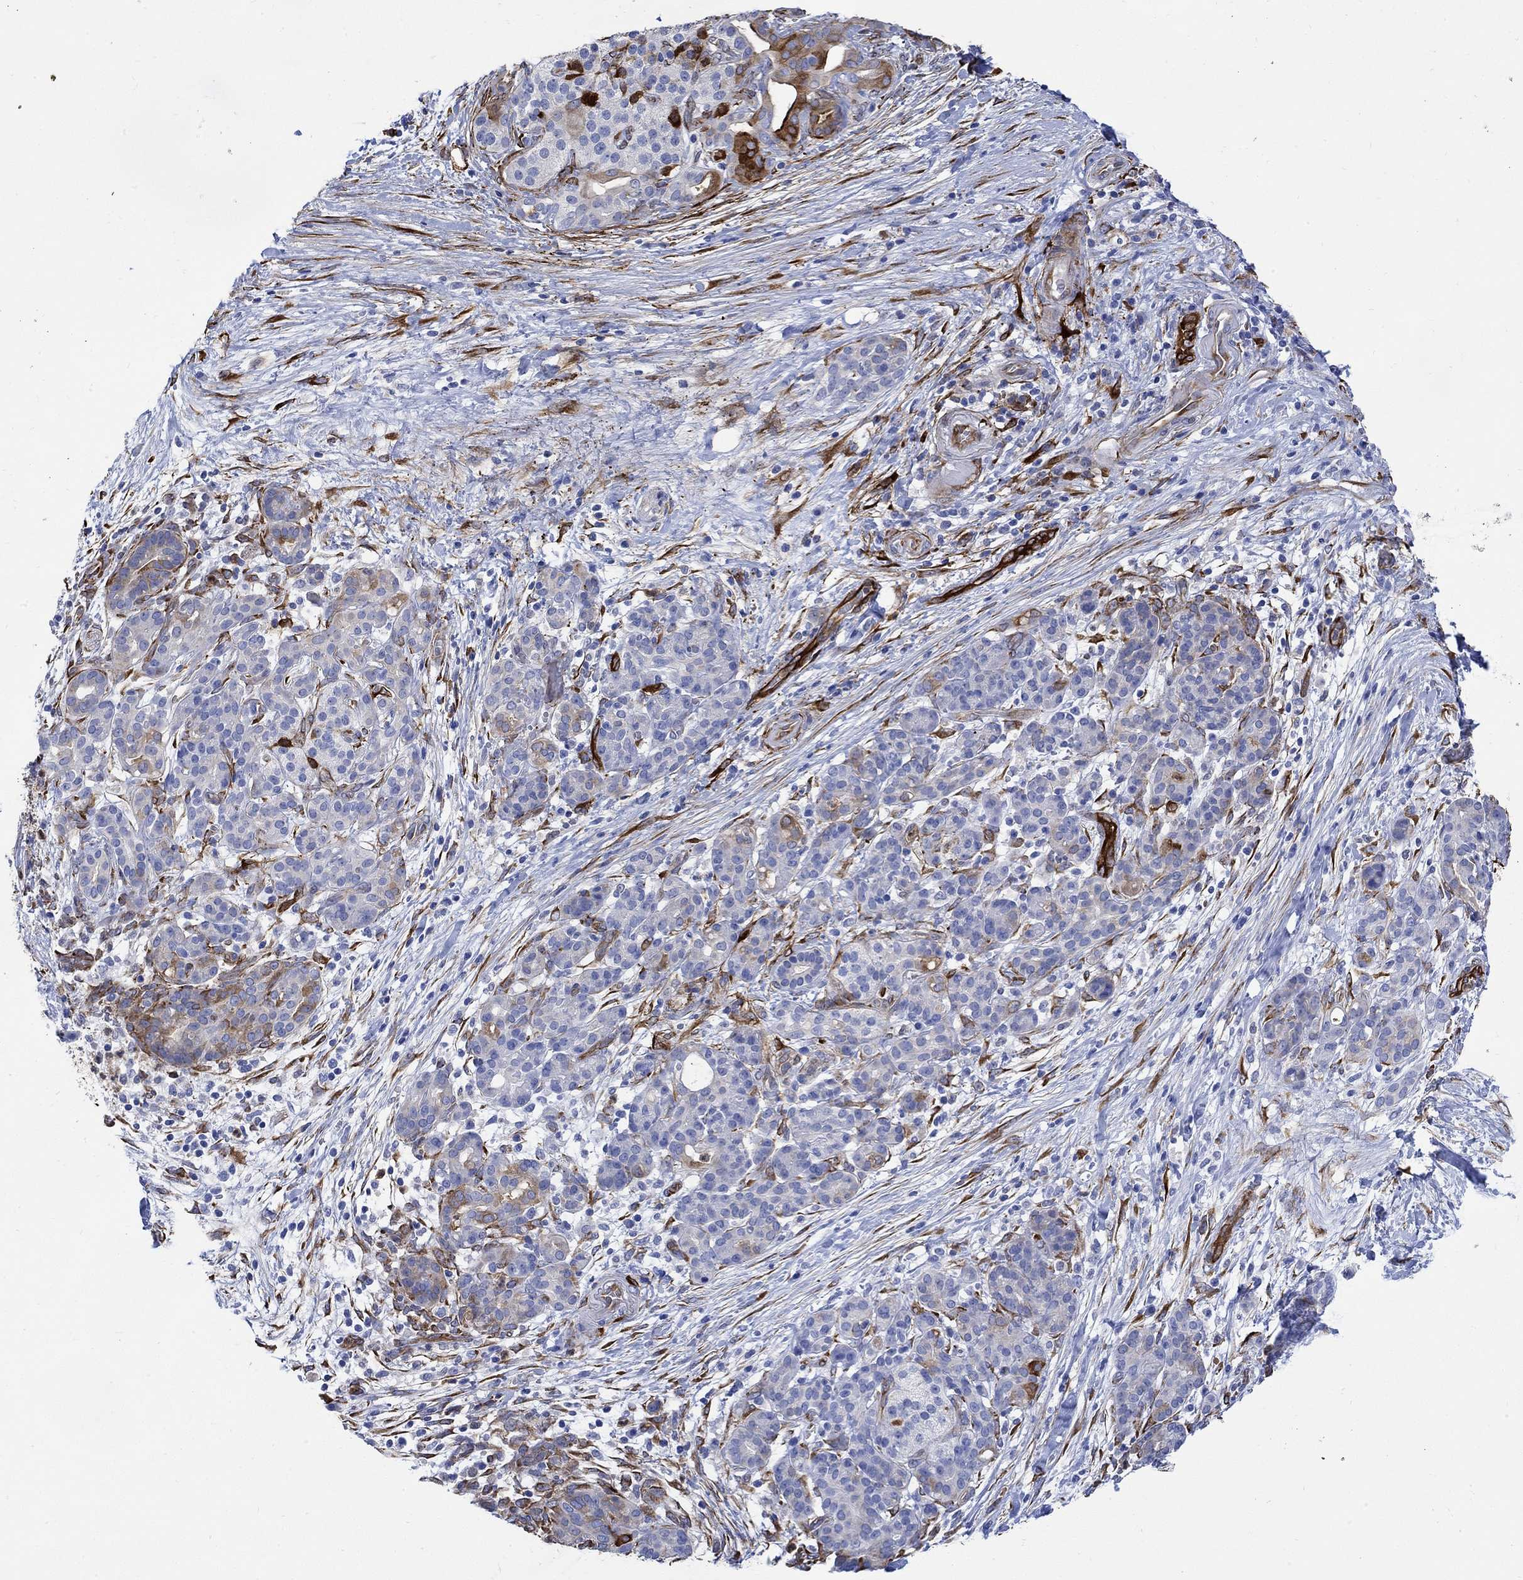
{"staining": {"intensity": "strong", "quantity": "<25%", "location": "cytoplasmic/membranous"}, "tissue": "pancreatic cancer", "cell_type": "Tumor cells", "image_type": "cancer", "snomed": [{"axis": "morphology", "description": "Adenocarcinoma, NOS"}, {"axis": "topography", "description": "Pancreas"}], "caption": "Adenocarcinoma (pancreatic) was stained to show a protein in brown. There is medium levels of strong cytoplasmic/membranous staining in about <25% of tumor cells.", "gene": "TGM2", "patient": {"sex": "male", "age": 44}}